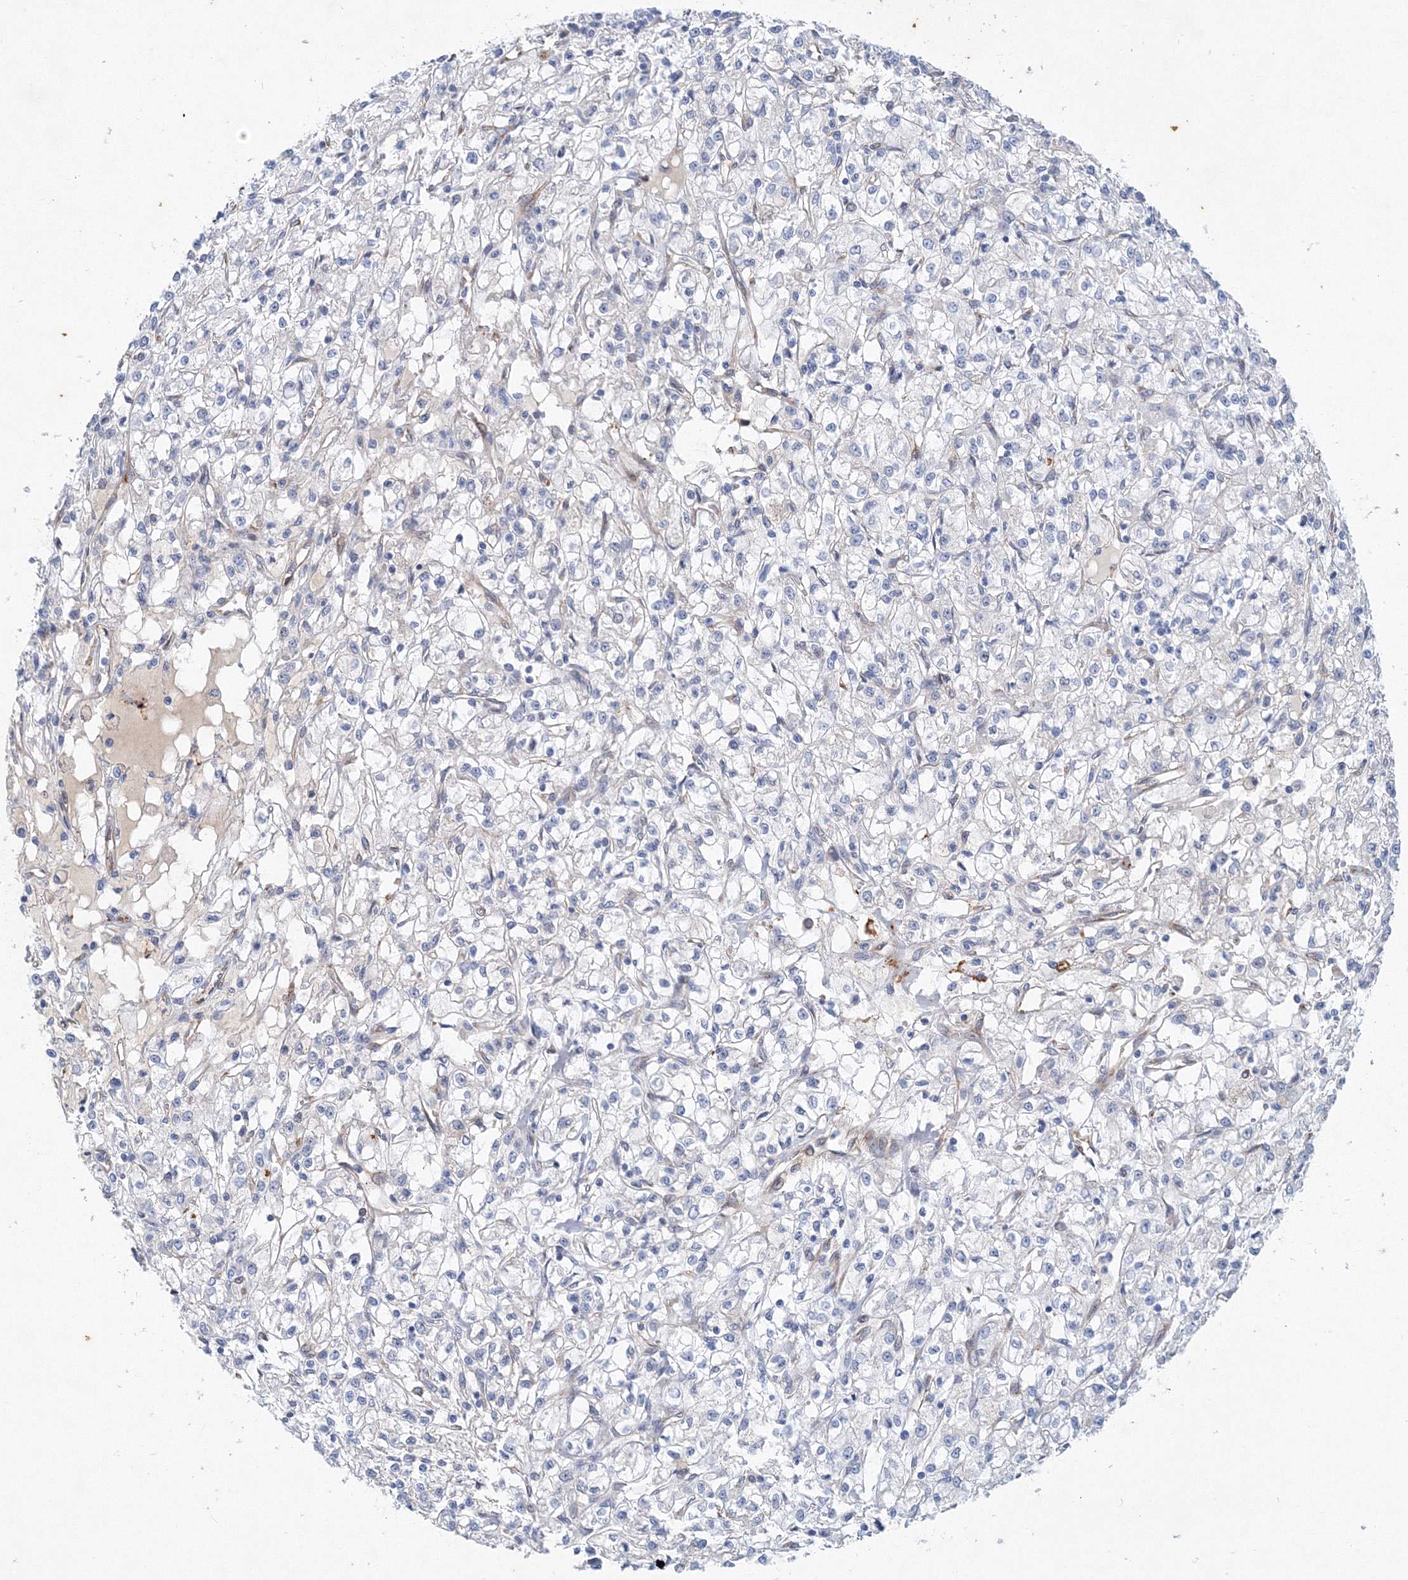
{"staining": {"intensity": "negative", "quantity": "none", "location": "none"}, "tissue": "renal cancer", "cell_type": "Tumor cells", "image_type": "cancer", "snomed": [{"axis": "morphology", "description": "Adenocarcinoma, NOS"}, {"axis": "topography", "description": "Kidney"}], "caption": "A micrograph of human adenocarcinoma (renal) is negative for staining in tumor cells.", "gene": "TANC1", "patient": {"sex": "female", "age": 59}}